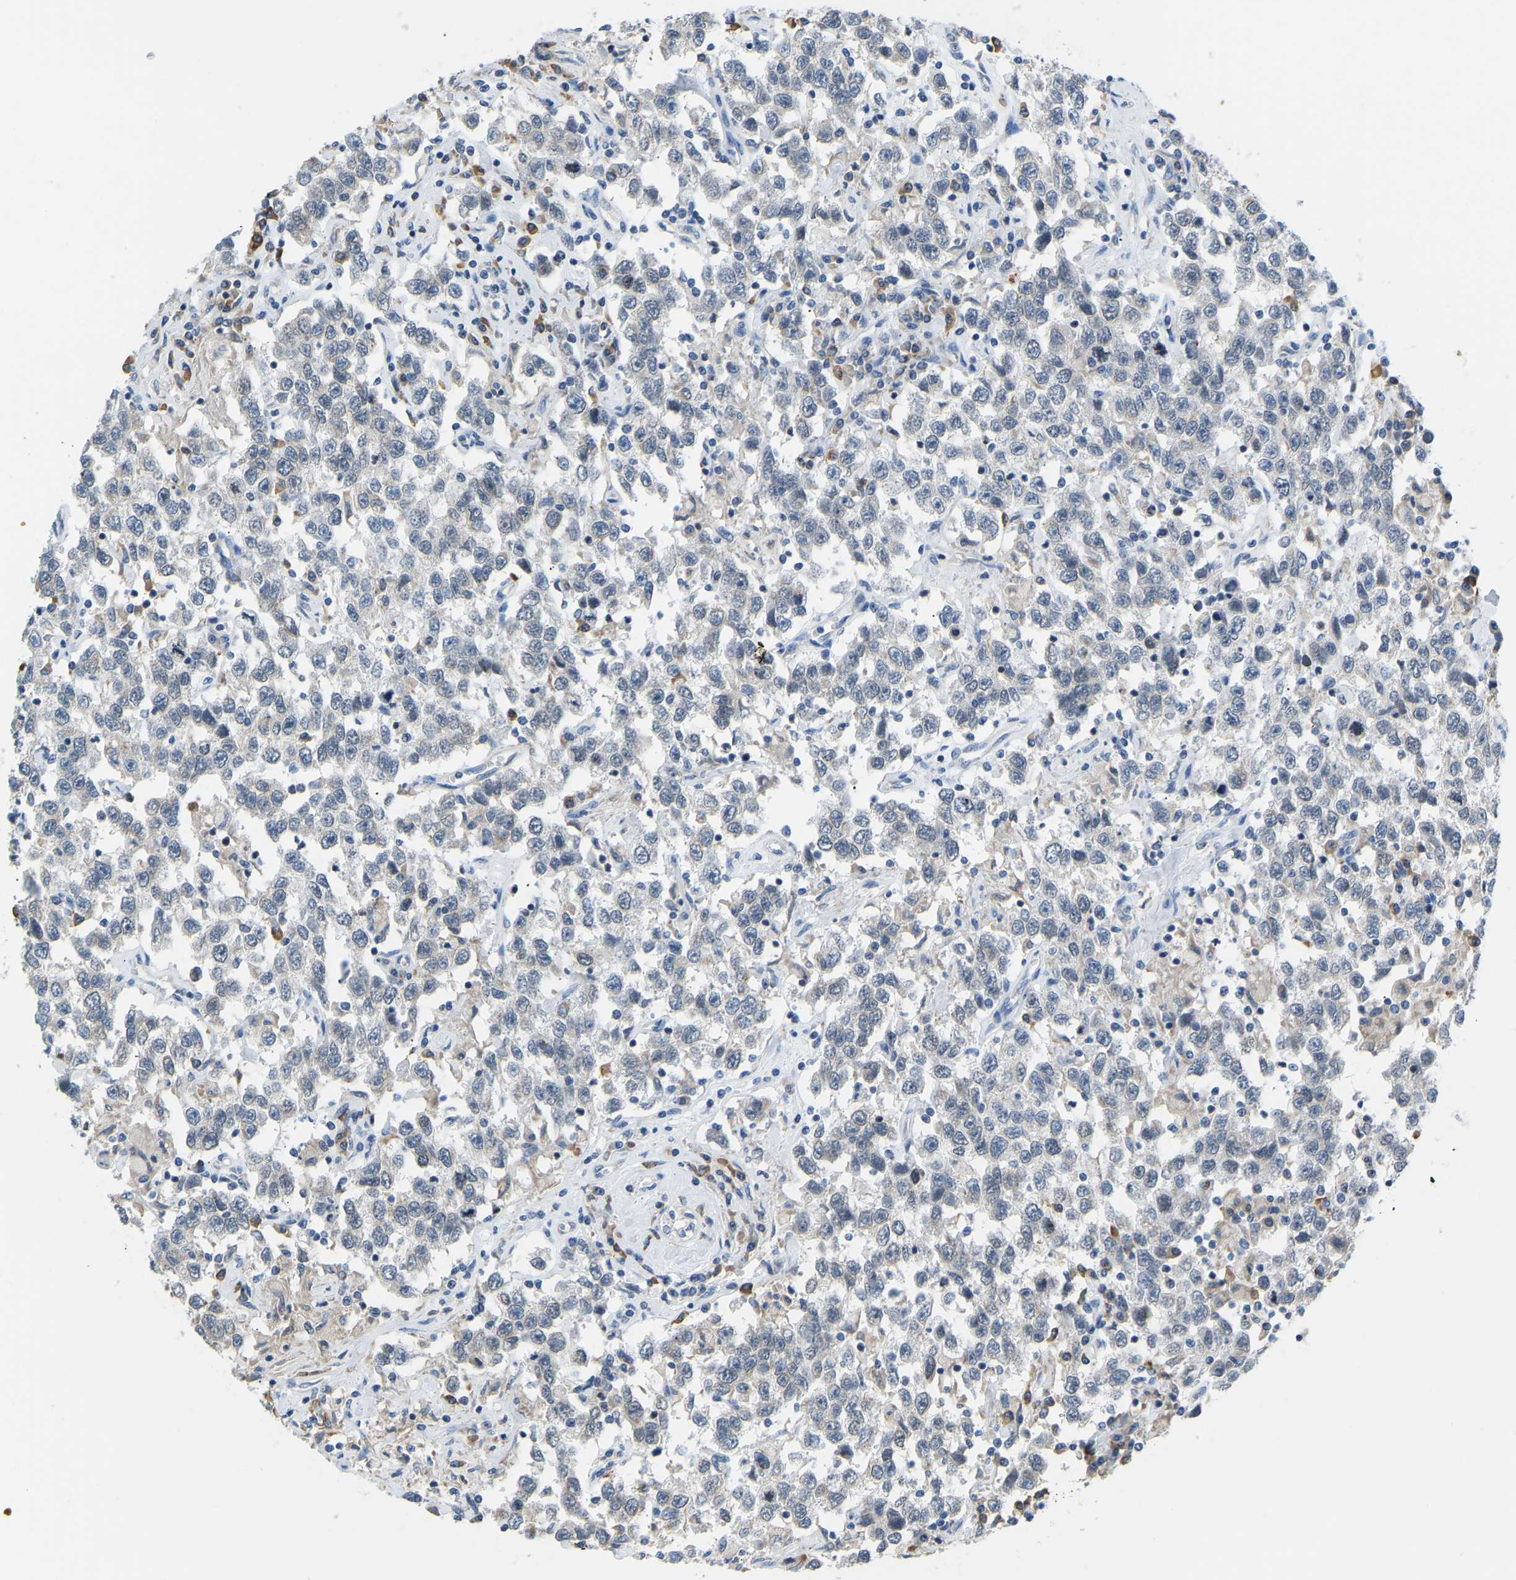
{"staining": {"intensity": "weak", "quantity": "25%-75%", "location": "nuclear"}, "tissue": "testis cancer", "cell_type": "Tumor cells", "image_type": "cancer", "snomed": [{"axis": "morphology", "description": "Seminoma, NOS"}, {"axis": "topography", "description": "Testis"}], "caption": "A brown stain labels weak nuclear staining of a protein in human testis seminoma tumor cells.", "gene": "VRK1", "patient": {"sex": "male", "age": 41}}